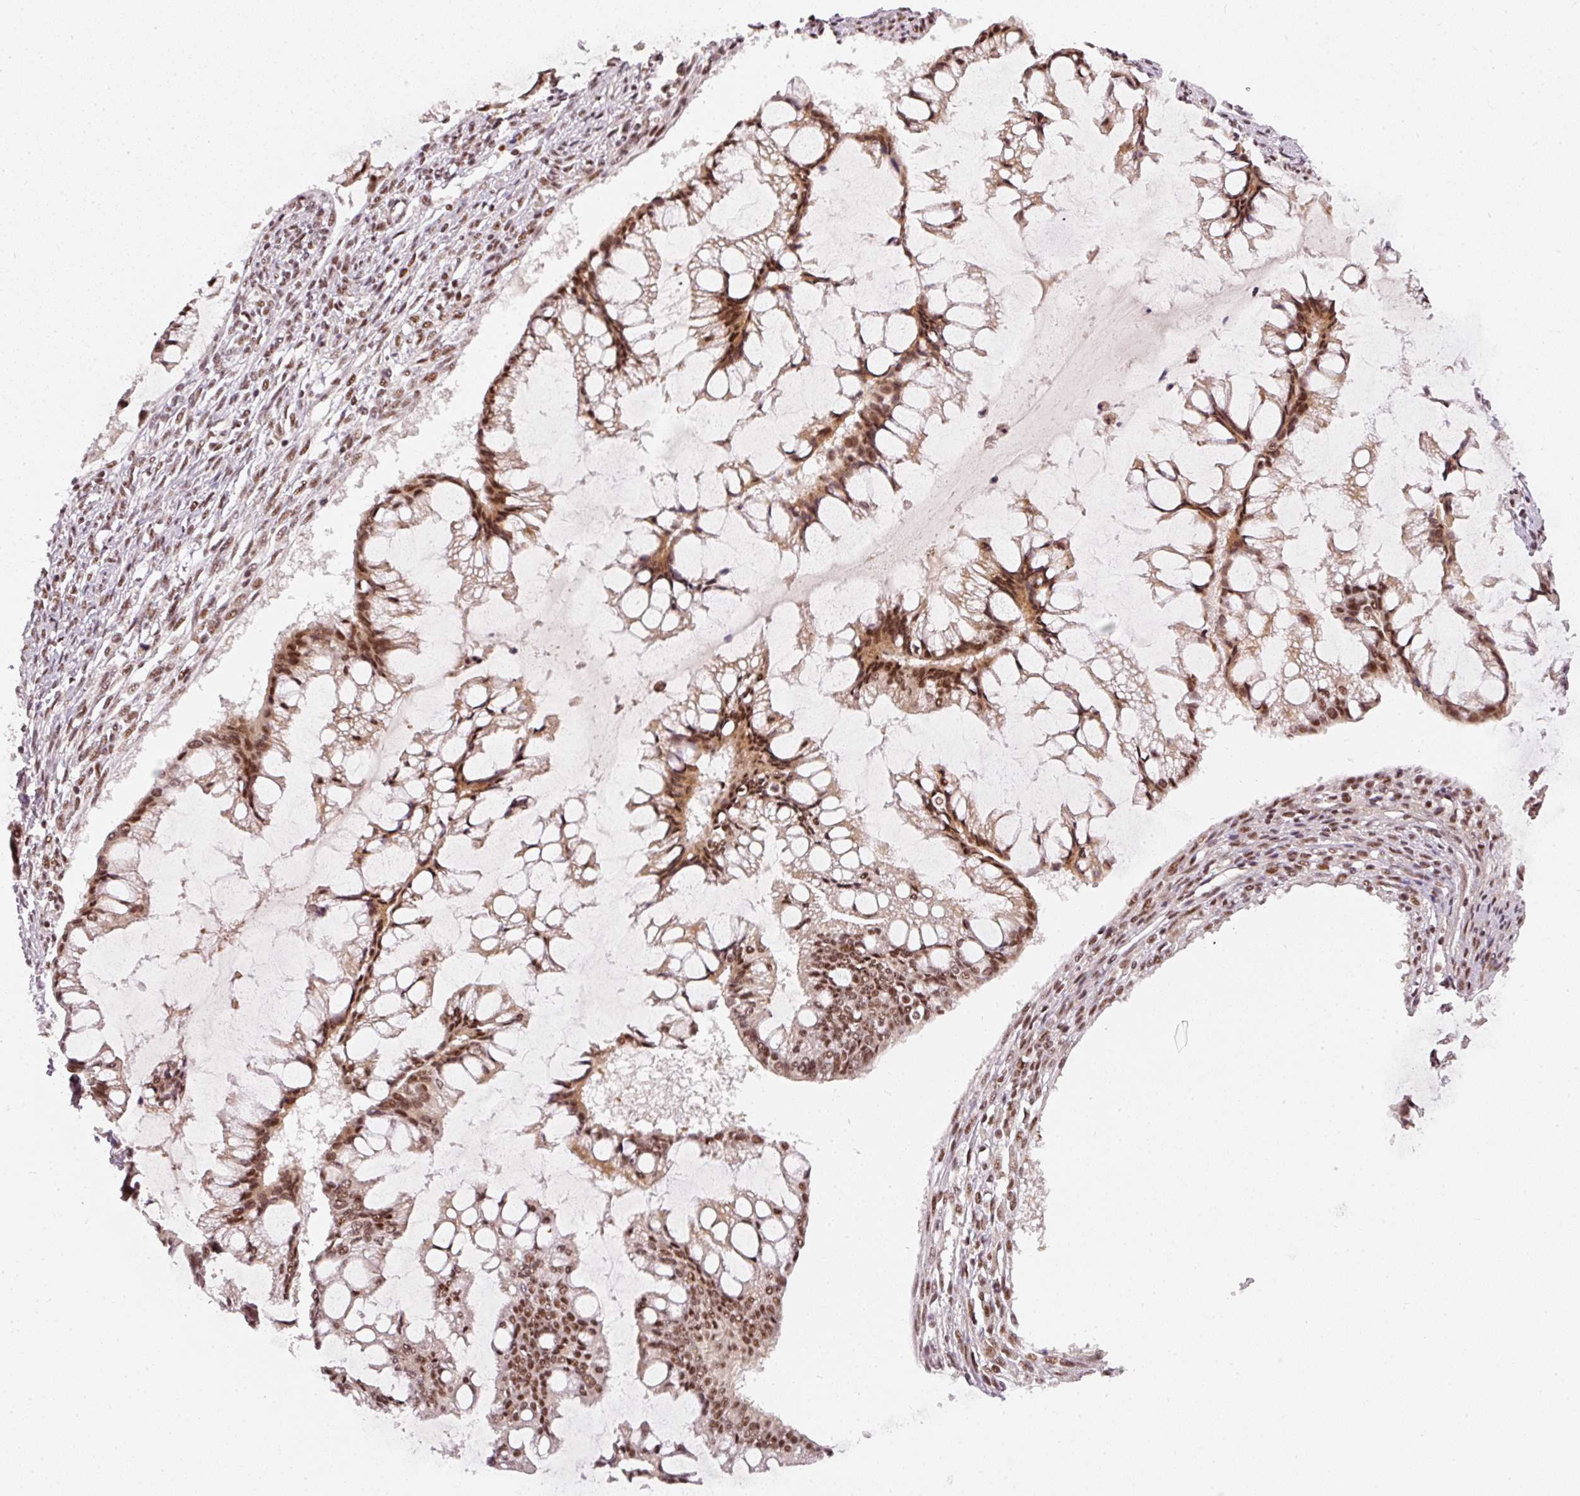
{"staining": {"intensity": "moderate", "quantity": ">75%", "location": "nuclear"}, "tissue": "ovarian cancer", "cell_type": "Tumor cells", "image_type": "cancer", "snomed": [{"axis": "morphology", "description": "Cystadenocarcinoma, mucinous, NOS"}, {"axis": "topography", "description": "Ovary"}], "caption": "The photomicrograph reveals immunohistochemical staining of ovarian cancer (mucinous cystadenocarcinoma). There is moderate nuclear staining is seen in about >75% of tumor cells. Immunohistochemistry (ihc) stains the protein in brown and the nuclei are stained blue.", "gene": "THOC6", "patient": {"sex": "female", "age": 73}}